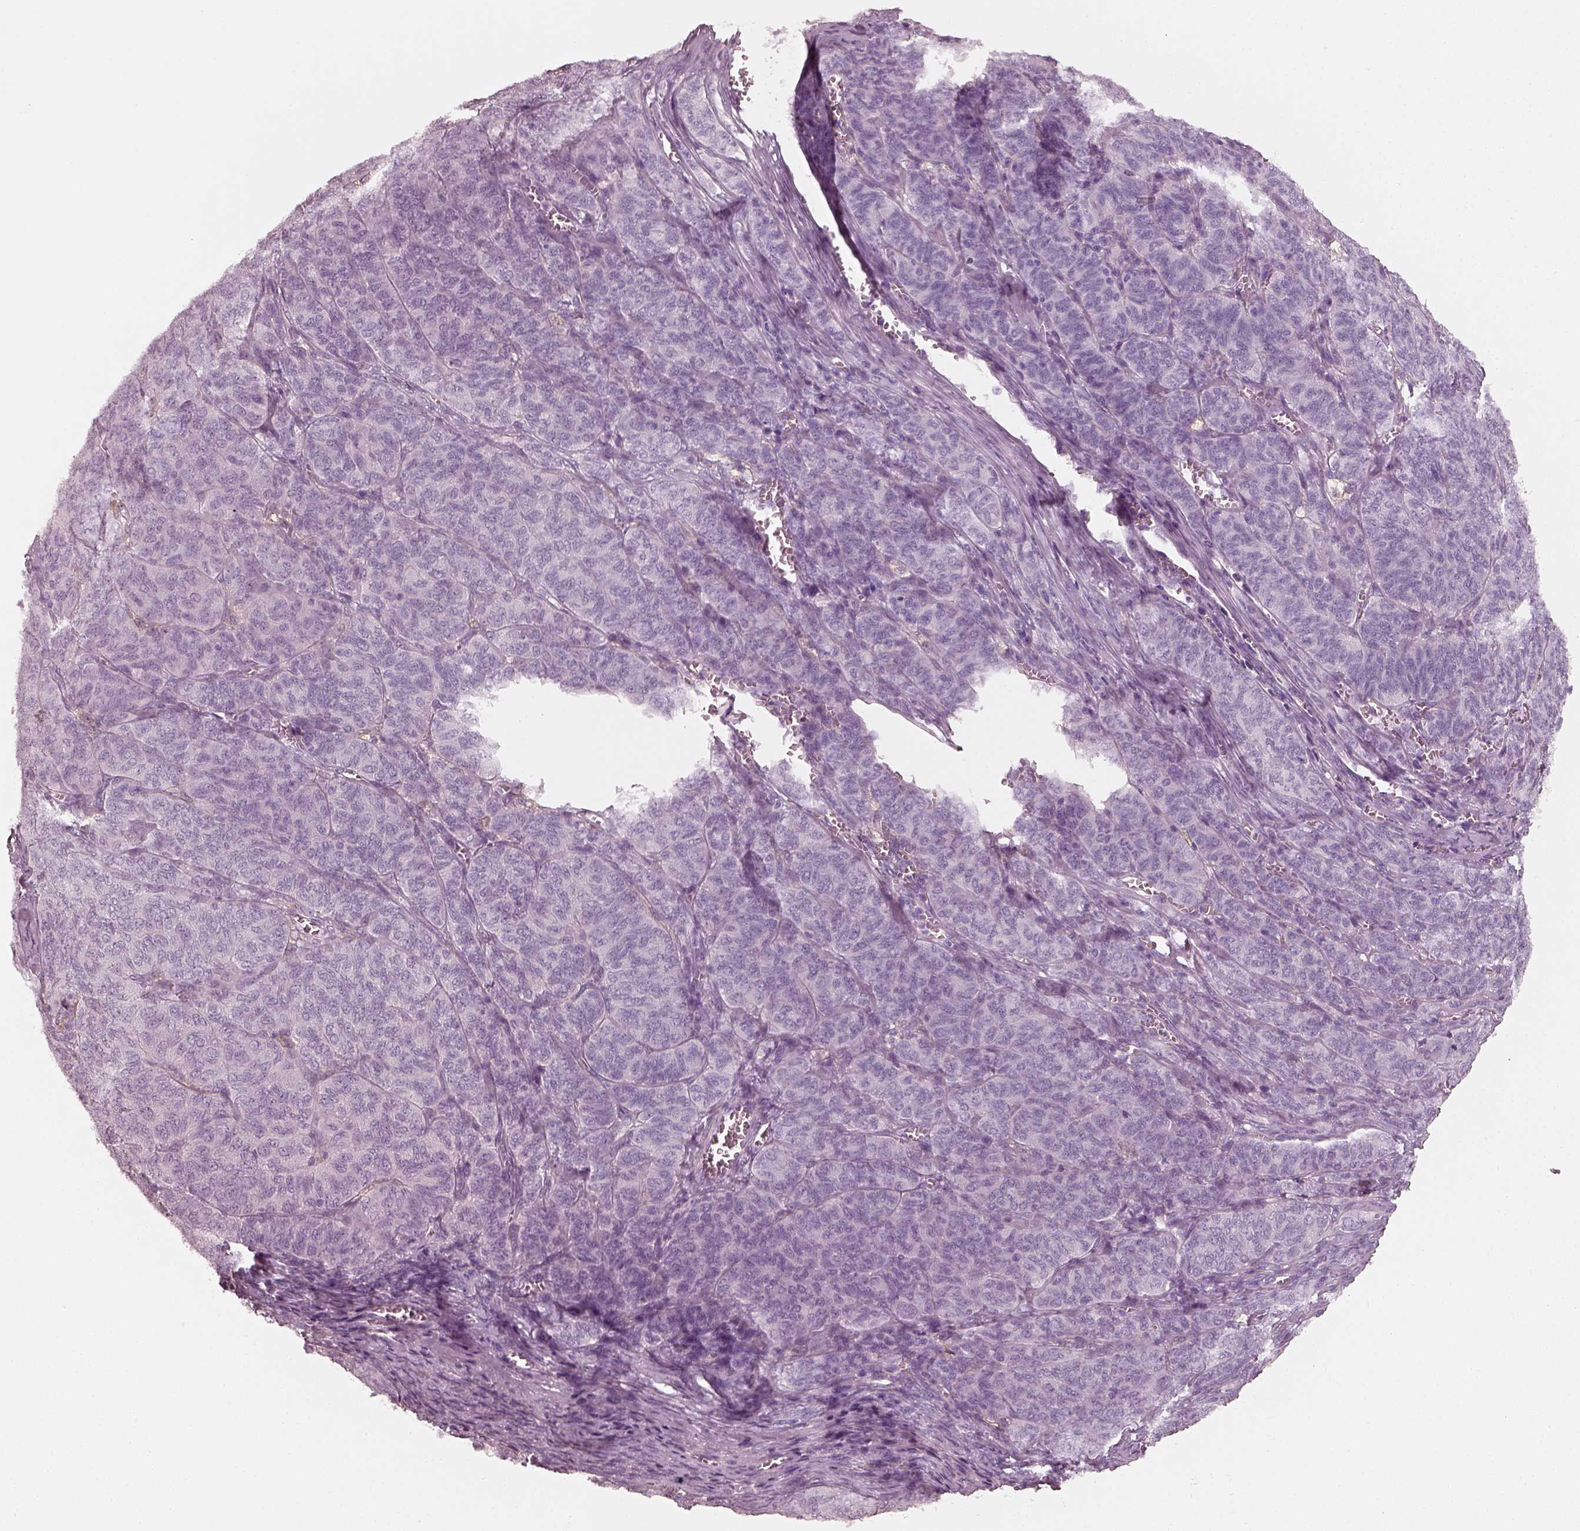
{"staining": {"intensity": "negative", "quantity": "none", "location": "none"}, "tissue": "ovarian cancer", "cell_type": "Tumor cells", "image_type": "cancer", "snomed": [{"axis": "morphology", "description": "Carcinoma, endometroid"}, {"axis": "topography", "description": "Ovary"}], "caption": "Ovarian cancer was stained to show a protein in brown. There is no significant staining in tumor cells. (Brightfield microscopy of DAB immunohistochemistry (IHC) at high magnification).", "gene": "RS1", "patient": {"sex": "female", "age": 80}}